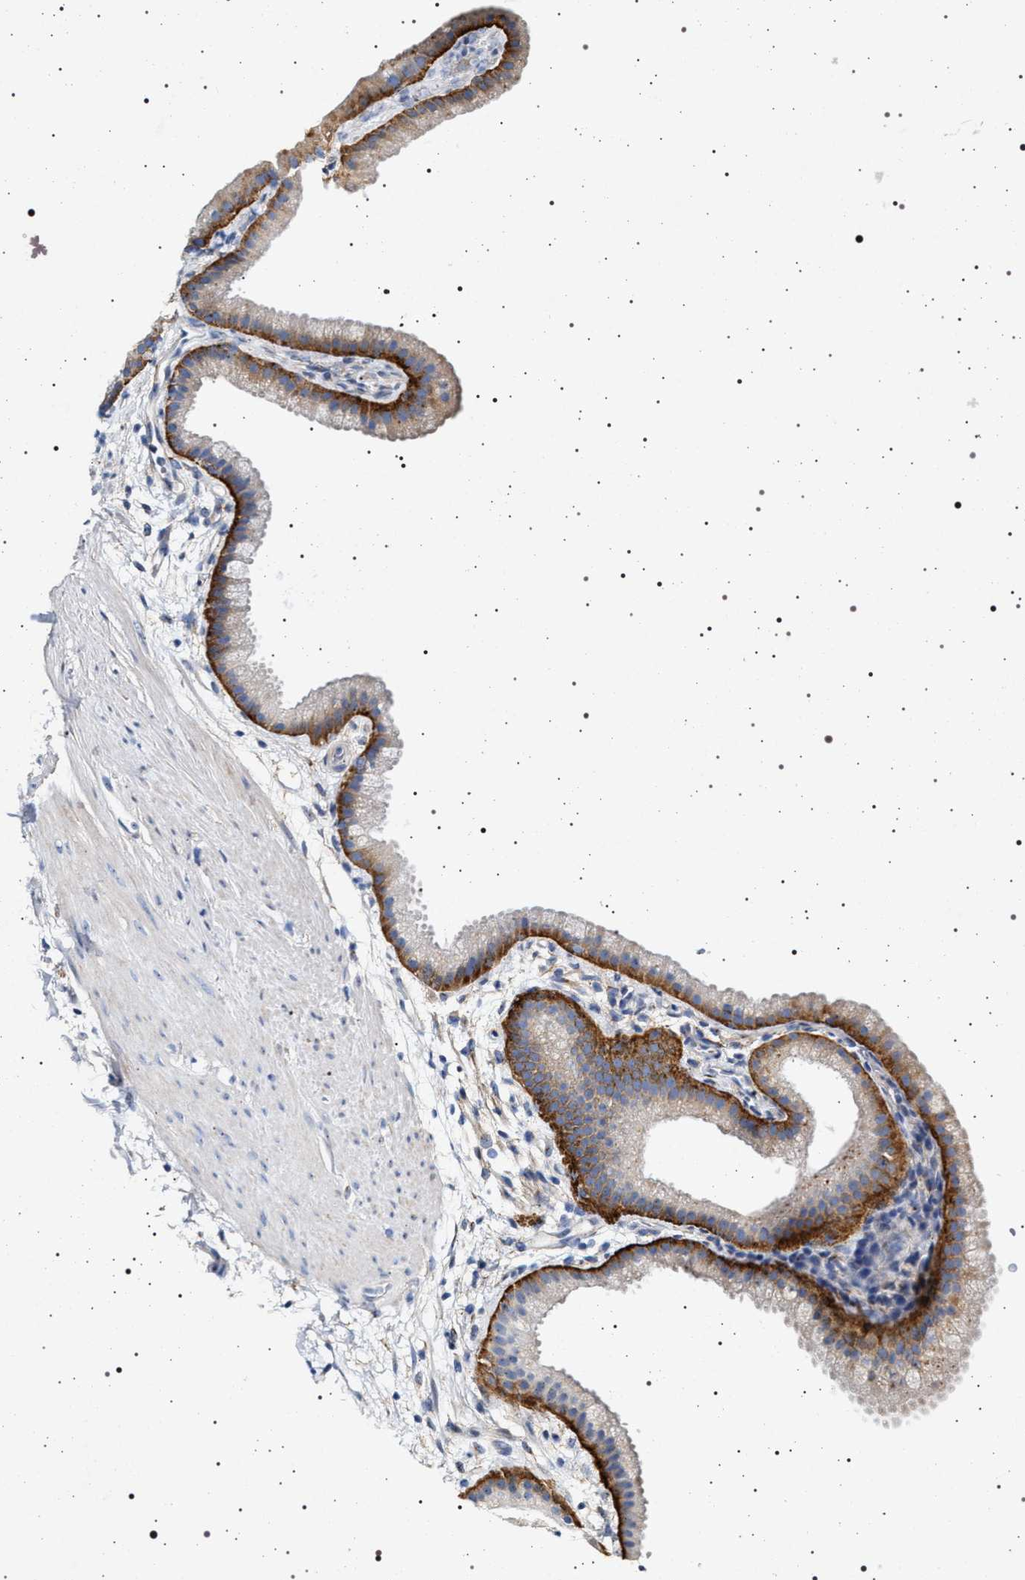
{"staining": {"intensity": "moderate", "quantity": ">75%", "location": "cytoplasmic/membranous"}, "tissue": "gallbladder", "cell_type": "Glandular cells", "image_type": "normal", "snomed": [{"axis": "morphology", "description": "Normal tissue, NOS"}, {"axis": "topography", "description": "Gallbladder"}], "caption": "Immunohistochemistry (IHC) histopathology image of normal gallbladder stained for a protein (brown), which exhibits medium levels of moderate cytoplasmic/membranous expression in approximately >75% of glandular cells.", "gene": "NAALADL2", "patient": {"sex": "female", "age": 64}}